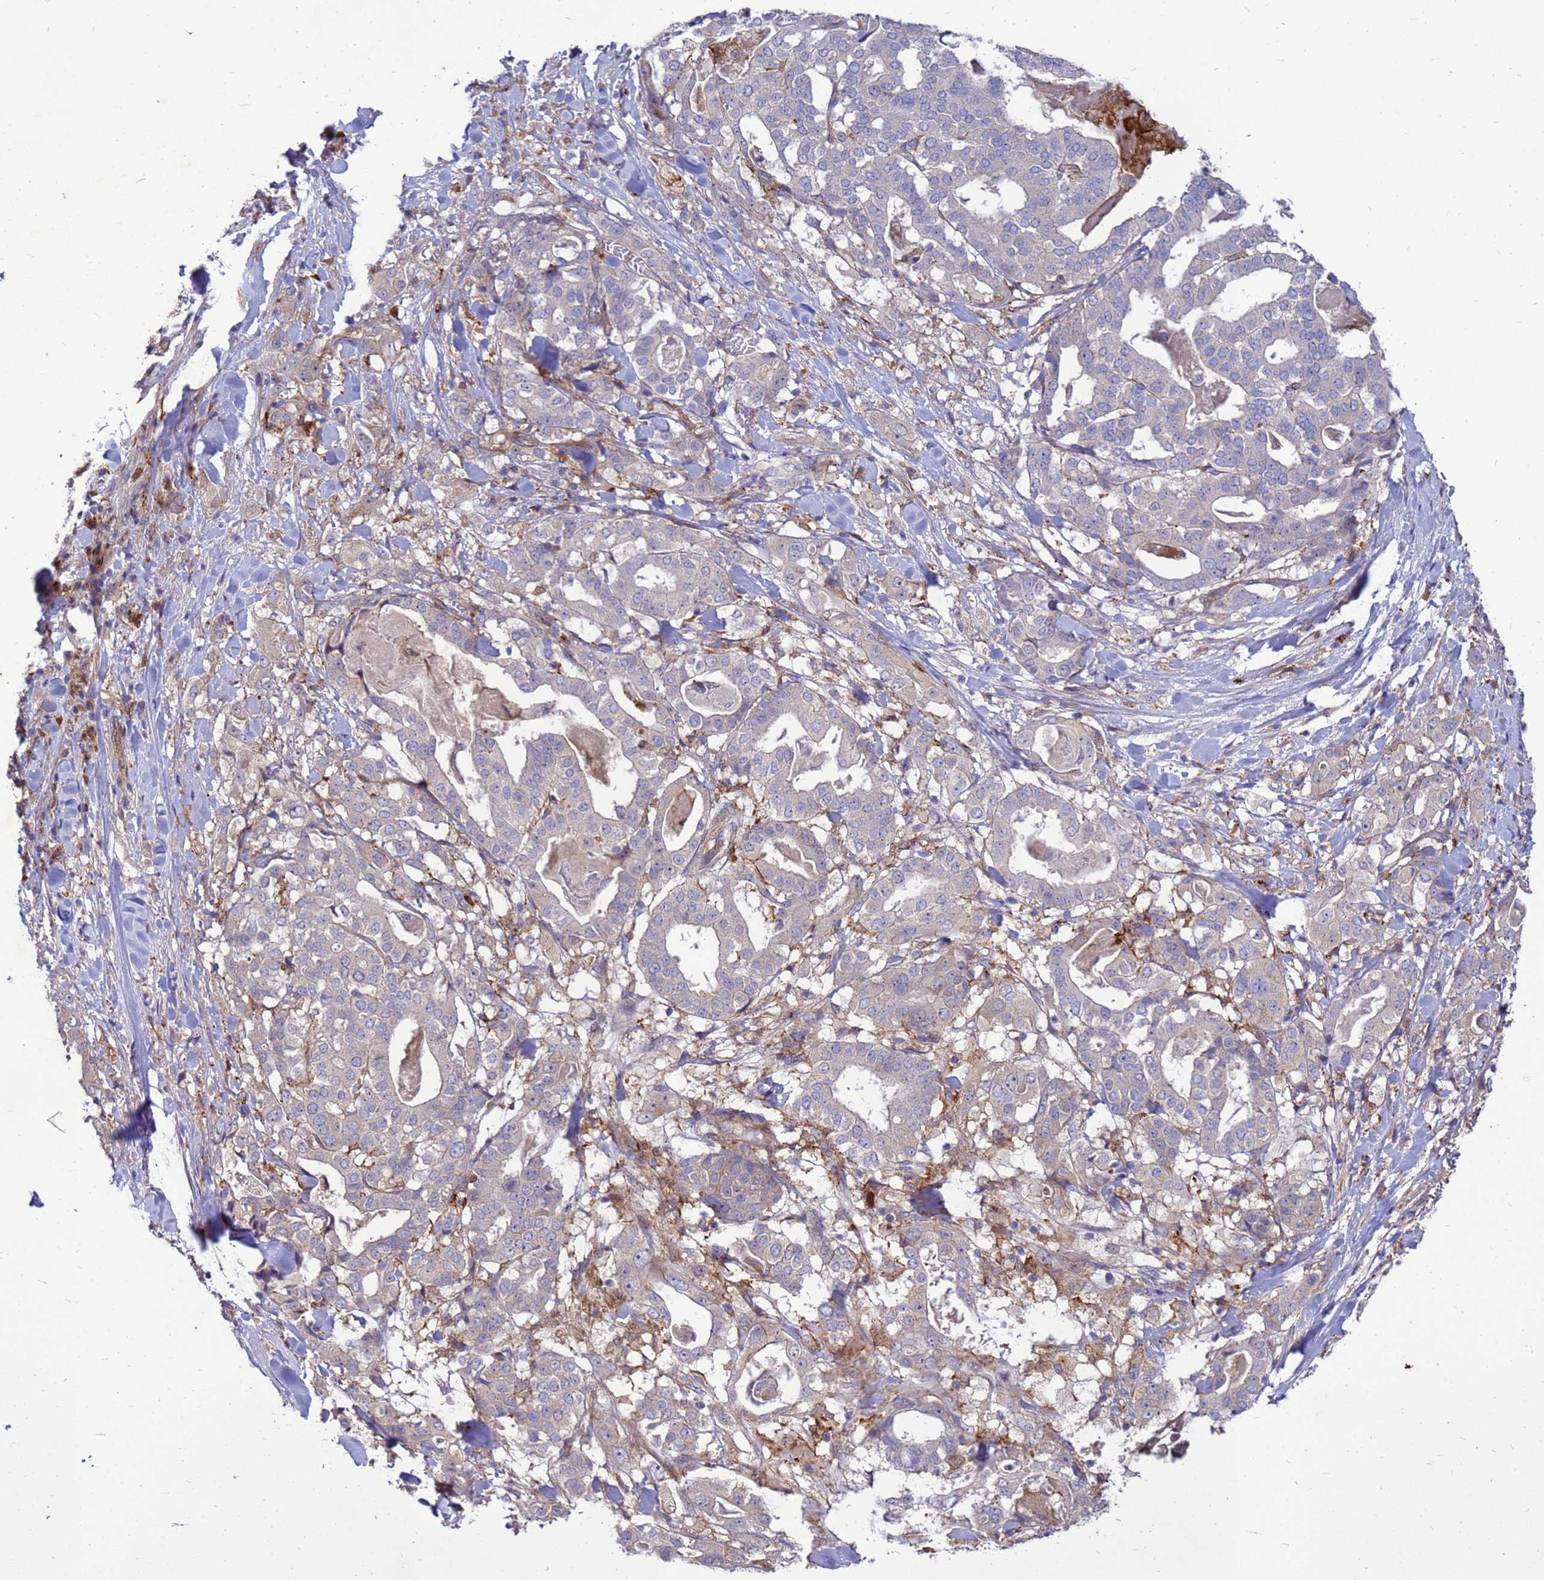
{"staining": {"intensity": "negative", "quantity": "none", "location": "none"}, "tissue": "stomach cancer", "cell_type": "Tumor cells", "image_type": "cancer", "snomed": [{"axis": "morphology", "description": "Adenocarcinoma, NOS"}, {"axis": "topography", "description": "Stomach"}], "caption": "Stomach cancer (adenocarcinoma) was stained to show a protein in brown. There is no significant expression in tumor cells.", "gene": "RNF215", "patient": {"sex": "male", "age": 48}}